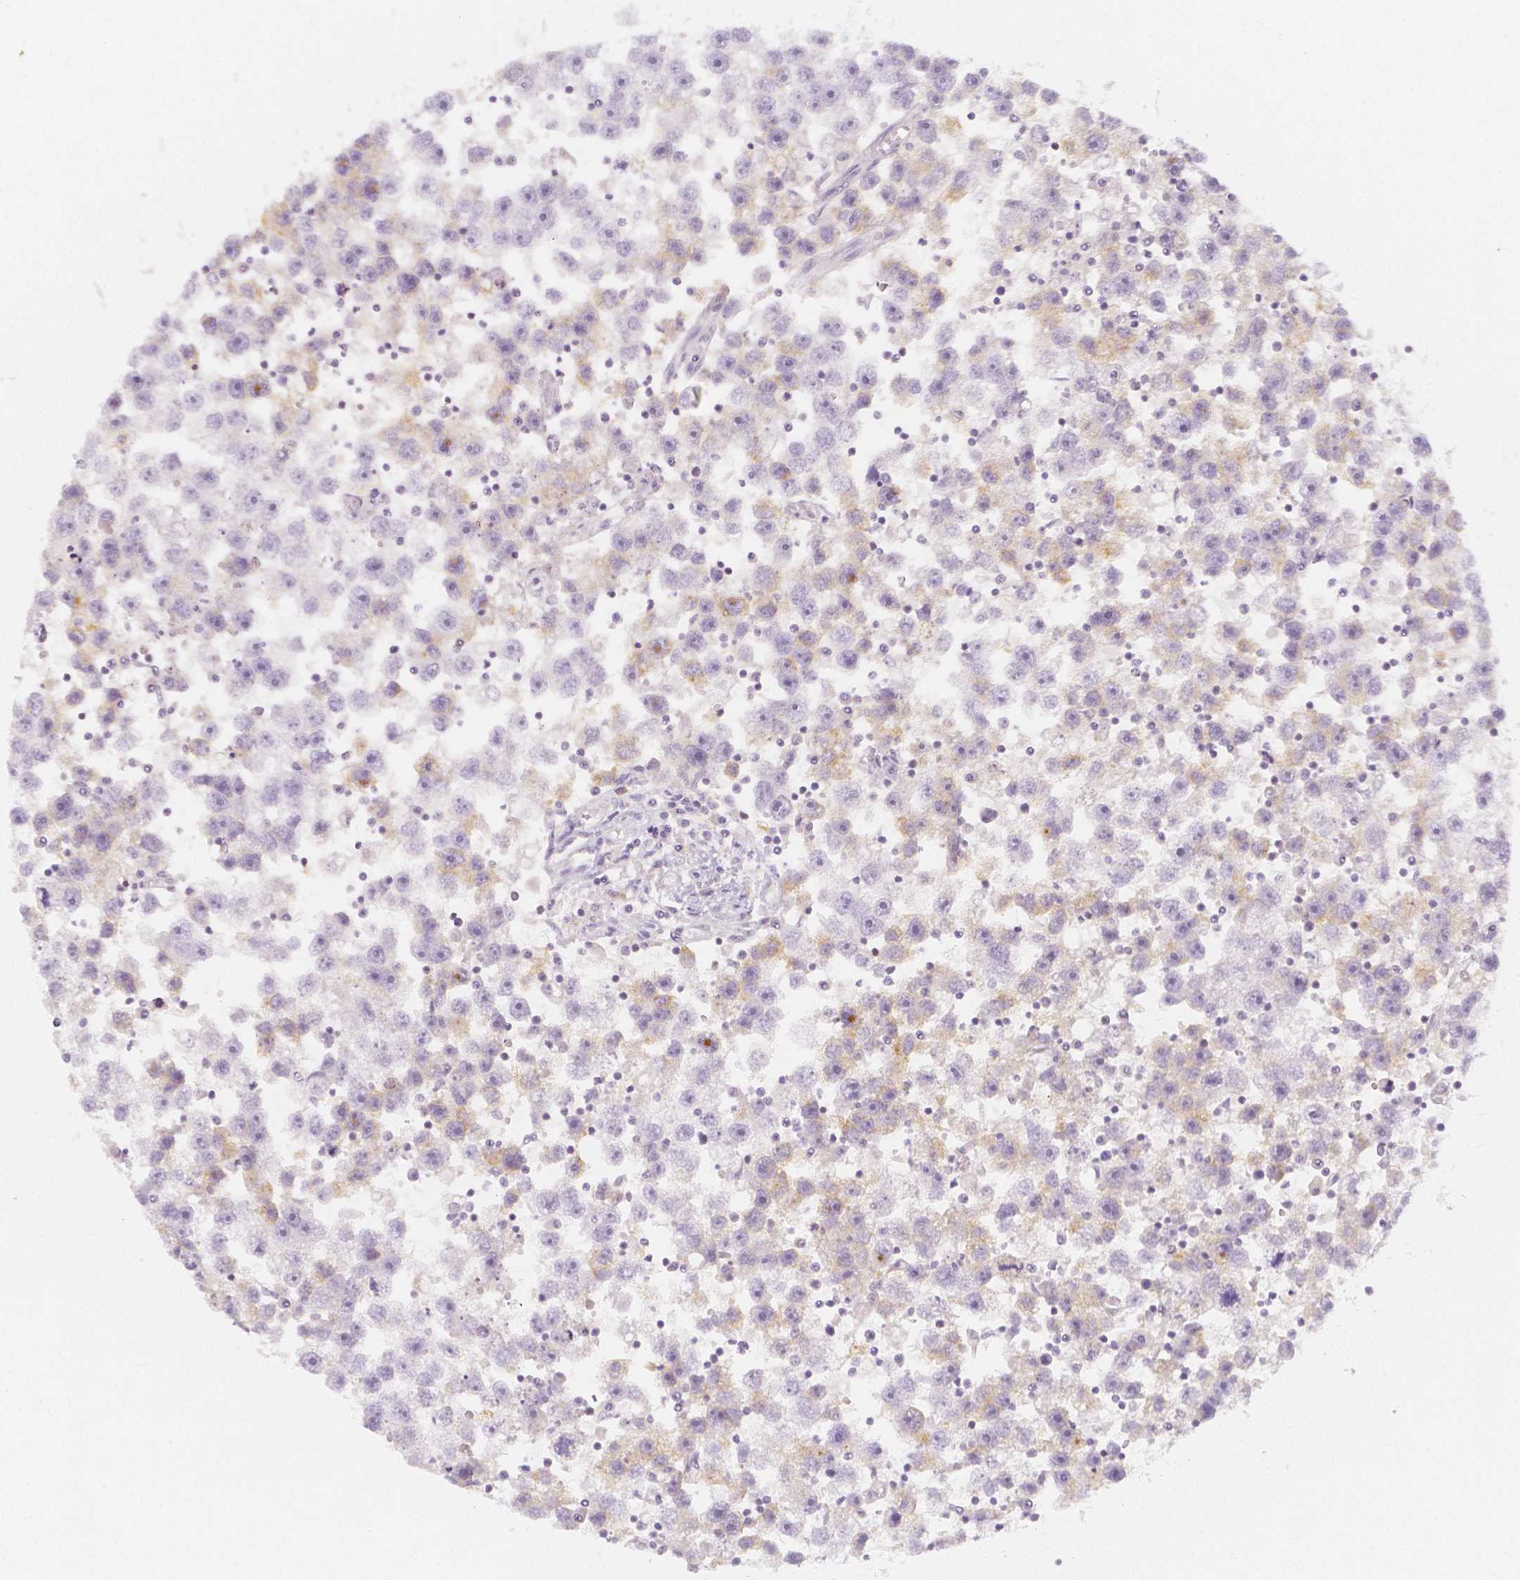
{"staining": {"intensity": "negative", "quantity": "none", "location": "none"}, "tissue": "testis cancer", "cell_type": "Tumor cells", "image_type": "cancer", "snomed": [{"axis": "morphology", "description": "Seminoma, NOS"}, {"axis": "topography", "description": "Testis"}], "caption": "Human testis cancer (seminoma) stained for a protein using immunohistochemistry (IHC) reveals no expression in tumor cells.", "gene": "BATF", "patient": {"sex": "male", "age": 30}}